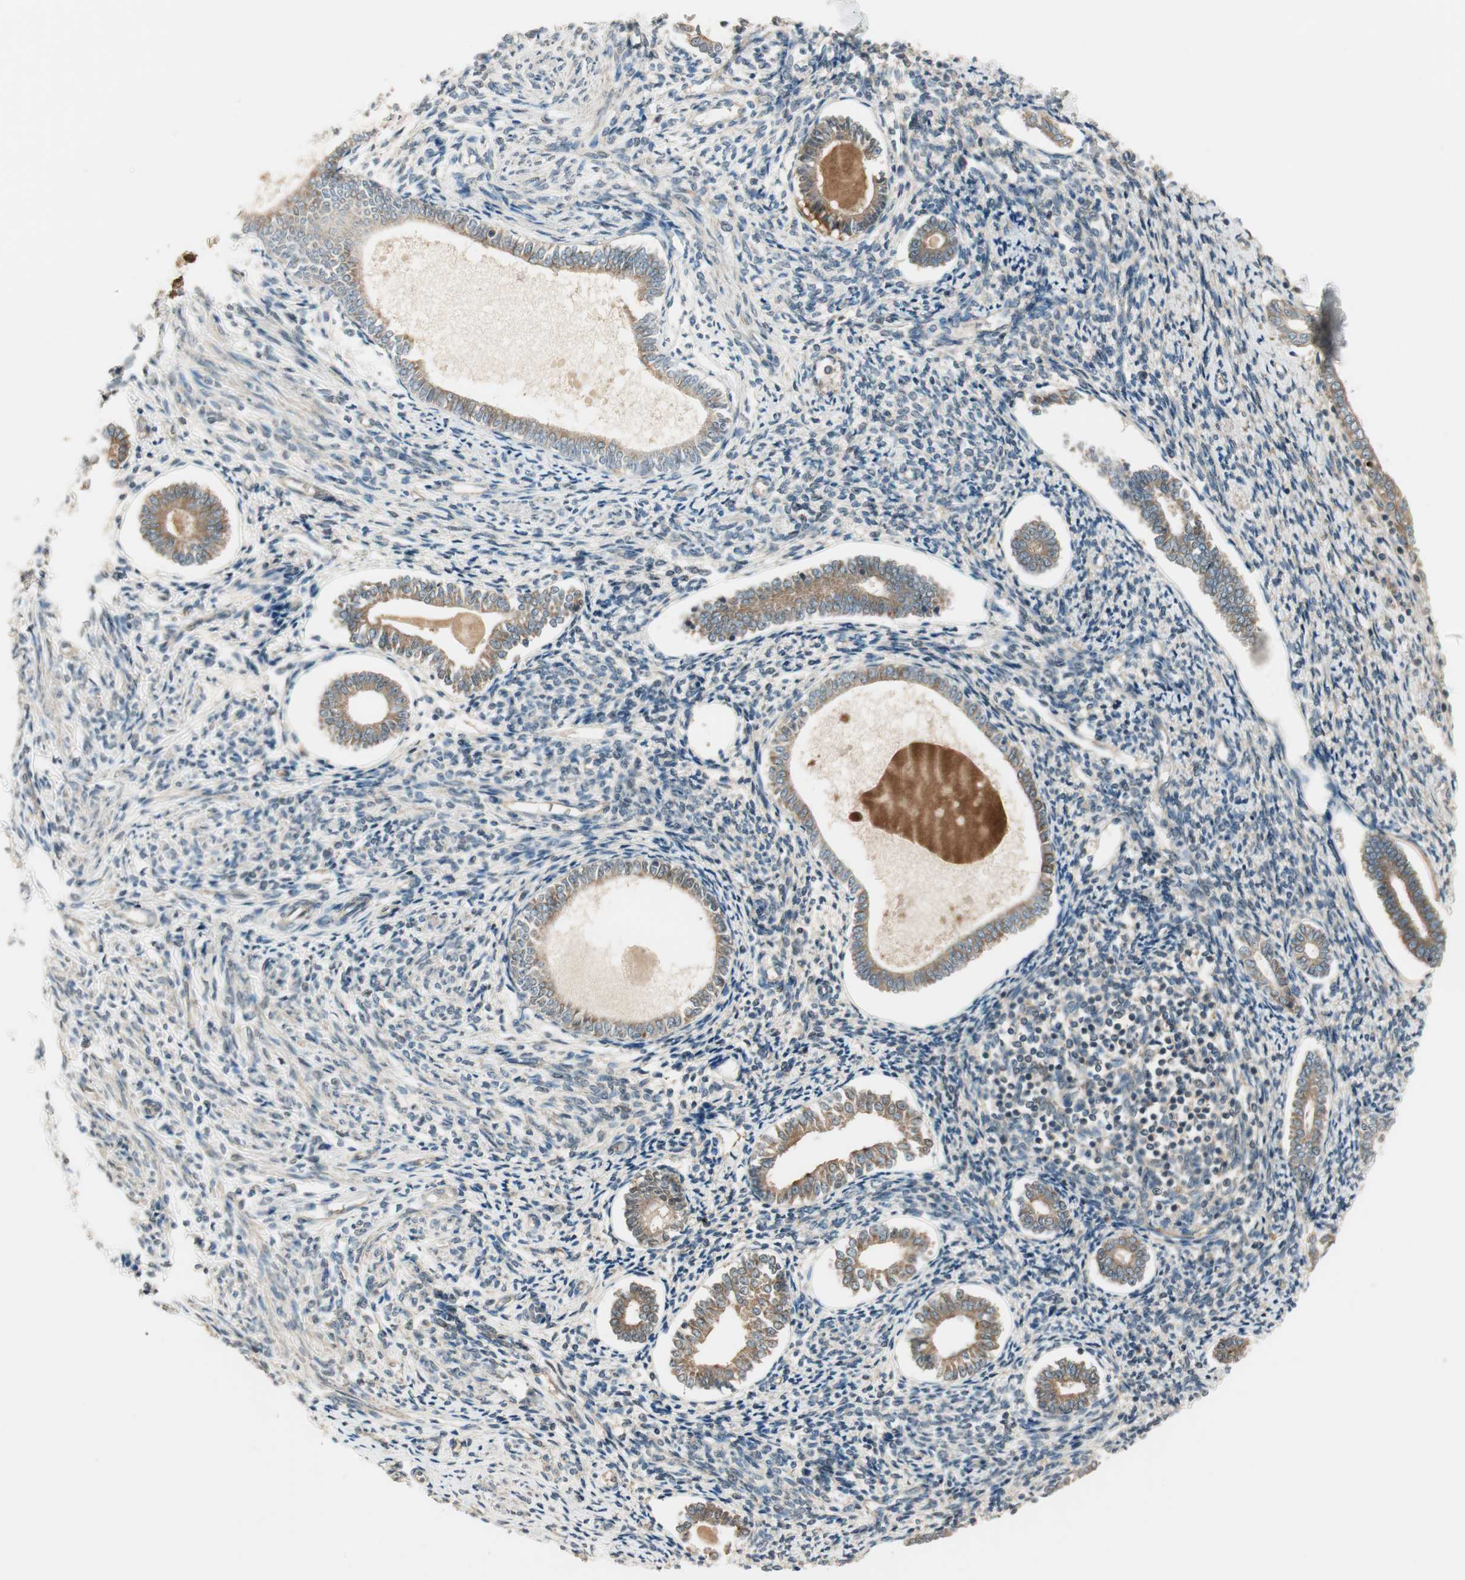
{"staining": {"intensity": "weak", "quantity": "25%-75%", "location": "cytoplasmic/membranous"}, "tissue": "endometrium", "cell_type": "Cells in endometrial stroma", "image_type": "normal", "snomed": [{"axis": "morphology", "description": "Normal tissue, NOS"}, {"axis": "topography", "description": "Endometrium"}], "caption": "Cells in endometrial stroma demonstrate low levels of weak cytoplasmic/membranous expression in approximately 25%-75% of cells in benign endometrium. The protein is stained brown, and the nuclei are stained in blue (DAB IHC with brightfield microscopy, high magnification).", "gene": "PFDN5", "patient": {"sex": "female", "age": 71}}